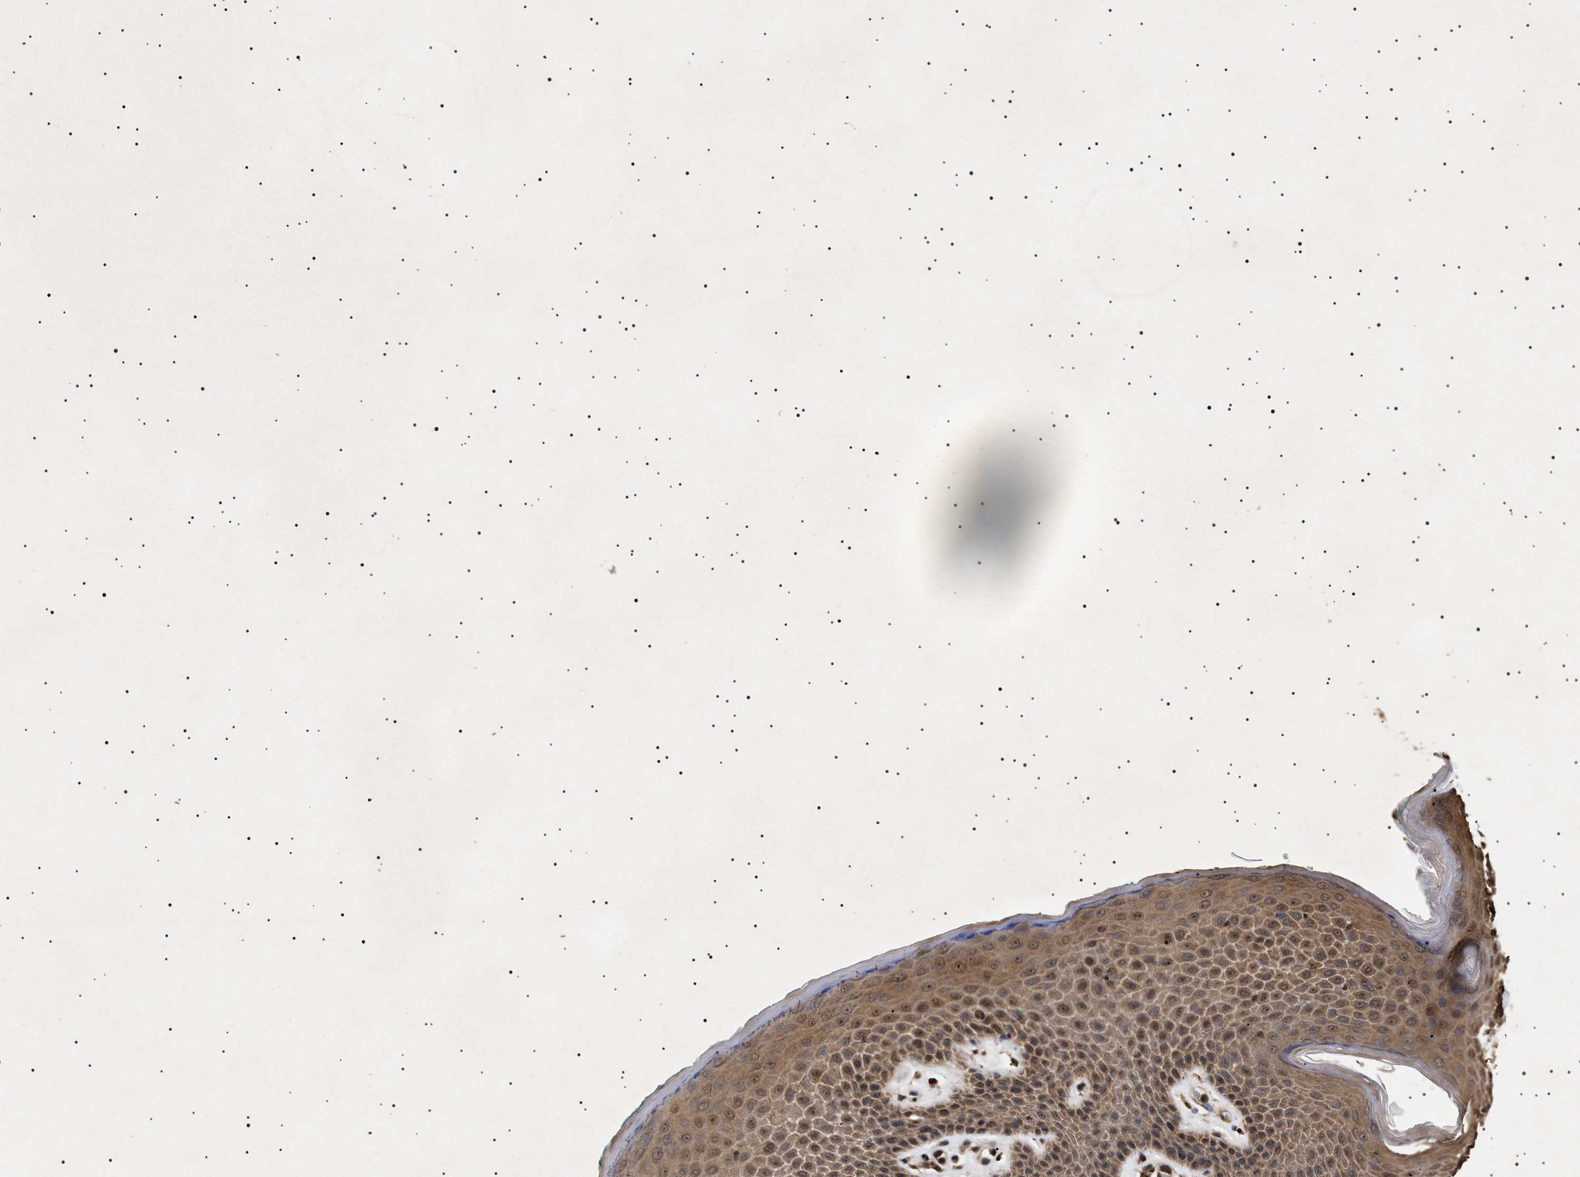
{"staining": {"intensity": "moderate", "quantity": ">75%", "location": "cytoplasmic/membranous,nuclear"}, "tissue": "skin", "cell_type": "Epidermal cells", "image_type": "normal", "snomed": [{"axis": "morphology", "description": "Normal tissue, NOS"}, {"axis": "topography", "description": "Anal"}], "caption": "Protein expression analysis of benign human skin reveals moderate cytoplasmic/membranous,nuclear positivity in approximately >75% of epidermal cells.", "gene": "KIF21A", "patient": {"sex": "male", "age": 74}}